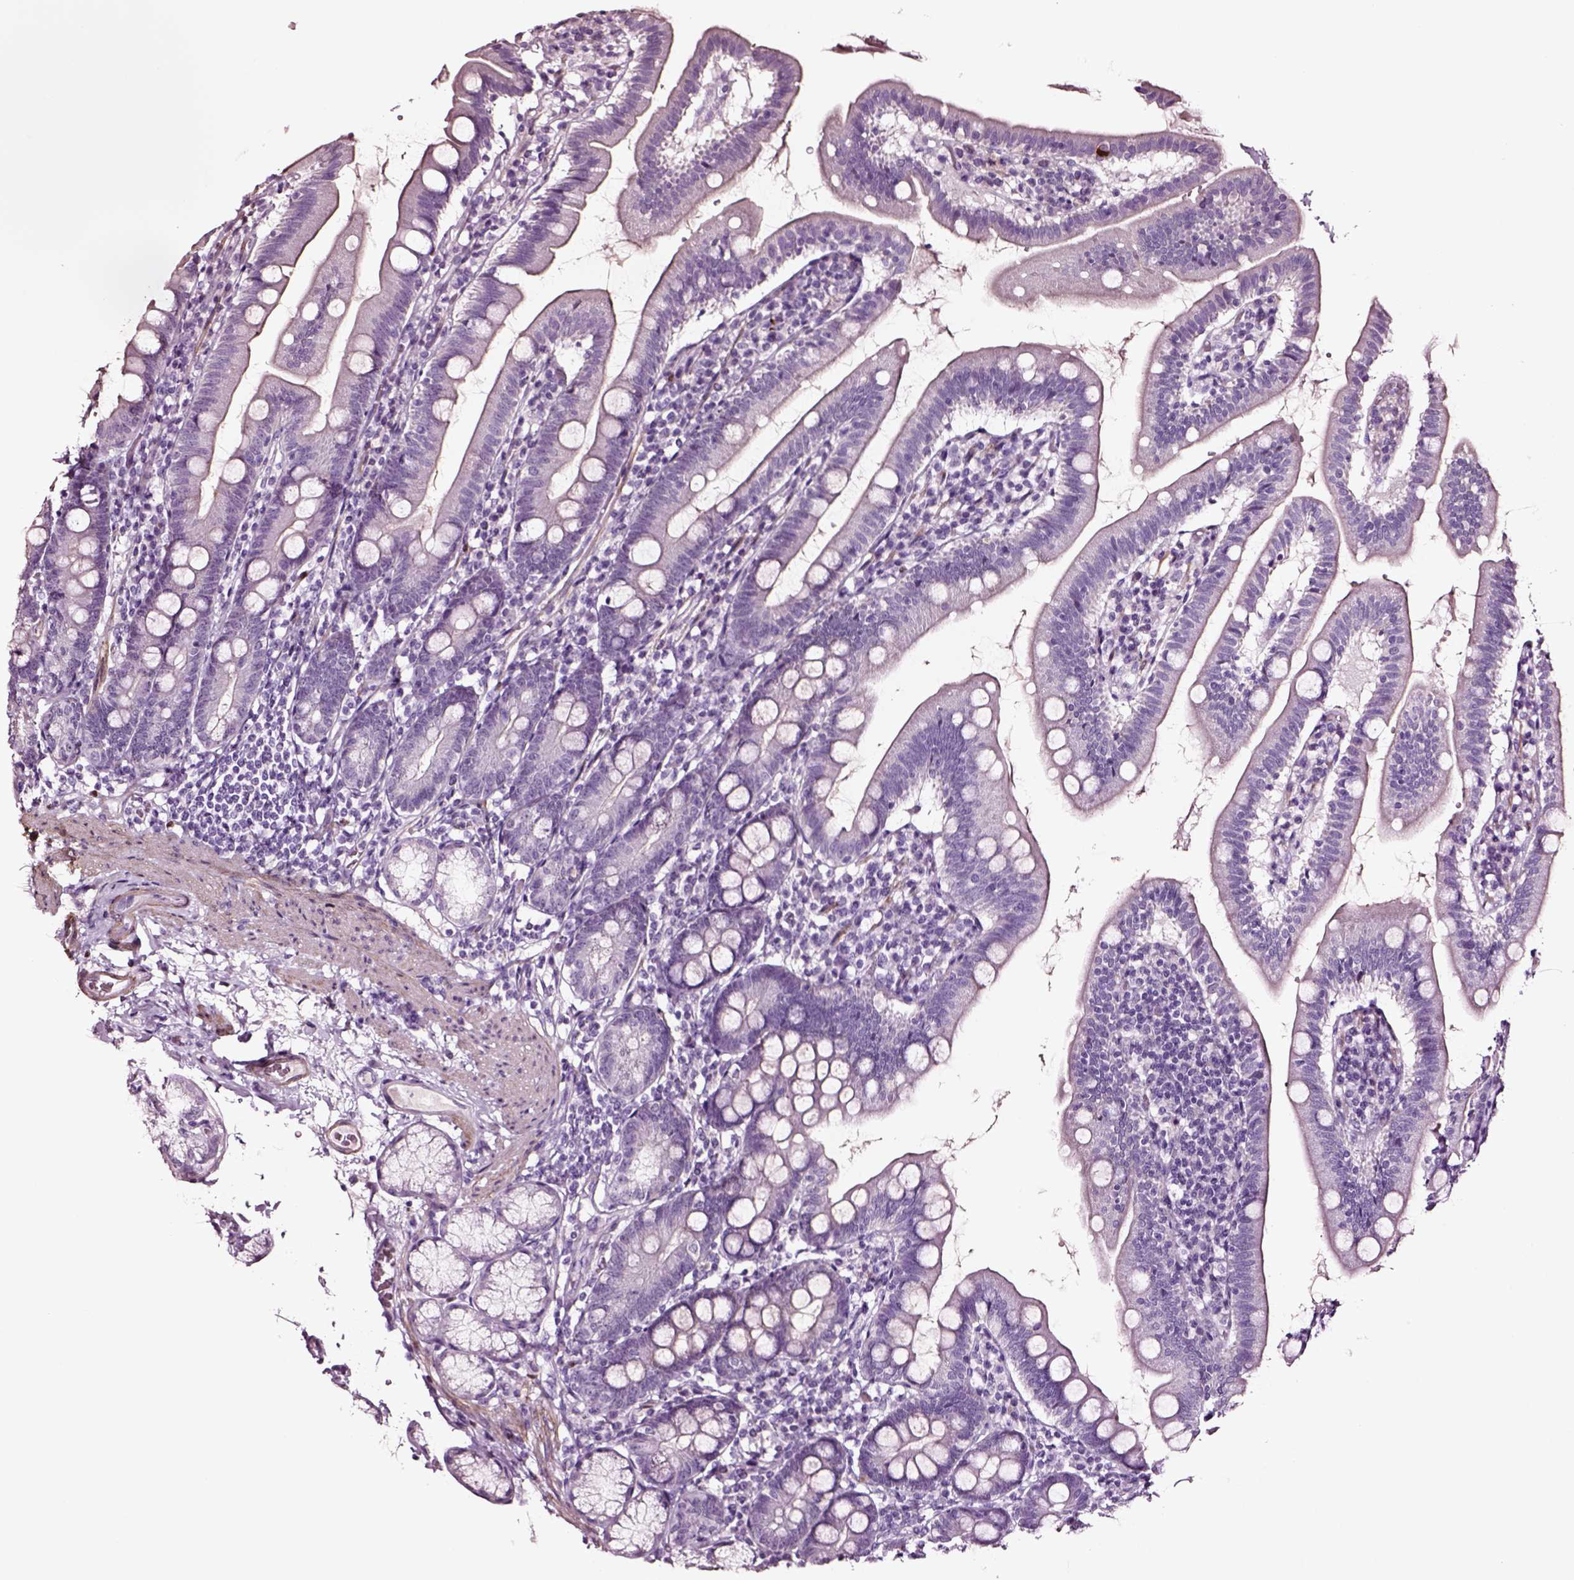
{"staining": {"intensity": "negative", "quantity": "none", "location": "none"}, "tissue": "duodenum", "cell_type": "Glandular cells", "image_type": "normal", "snomed": [{"axis": "morphology", "description": "Normal tissue, NOS"}, {"axis": "topography", "description": "Duodenum"}], "caption": "Immunohistochemistry image of normal duodenum: human duodenum stained with DAB (3,3'-diaminobenzidine) displays no significant protein staining in glandular cells. (DAB (3,3'-diaminobenzidine) immunohistochemistry (IHC) with hematoxylin counter stain).", "gene": "SOX10", "patient": {"sex": "female", "age": 67}}